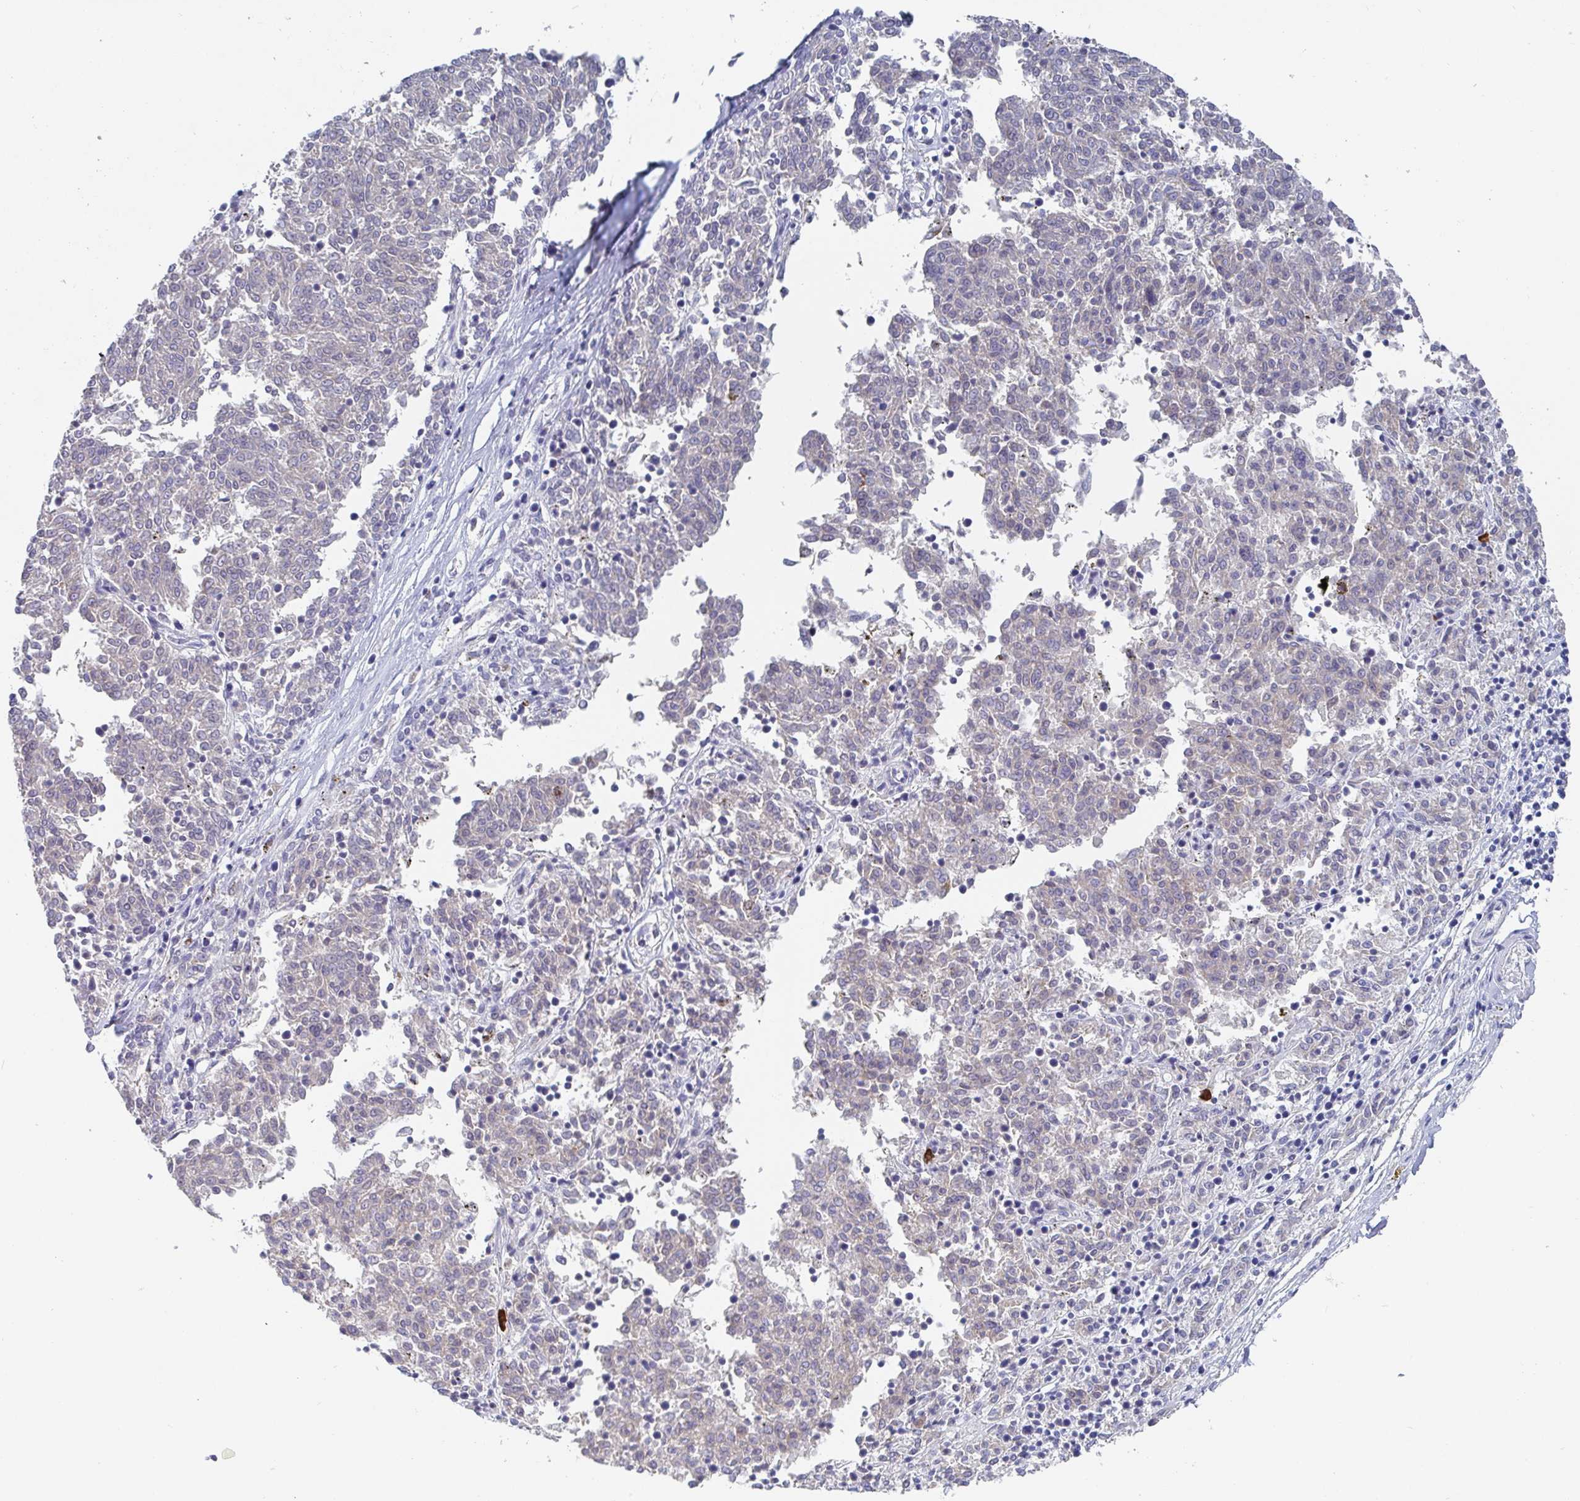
{"staining": {"intensity": "negative", "quantity": "none", "location": "none"}, "tissue": "melanoma", "cell_type": "Tumor cells", "image_type": "cancer", "snomed": [{"axis": "morphology", "description": "Malignant melanoma, NOS"}, {"axis": "topography", "description": "Skin"}], "caption": "Melanoma stained for a protein using IHC displays no staining tumor cells.", "gene": "ZNF430", "patient": {"sex": "female", "age": 72}}